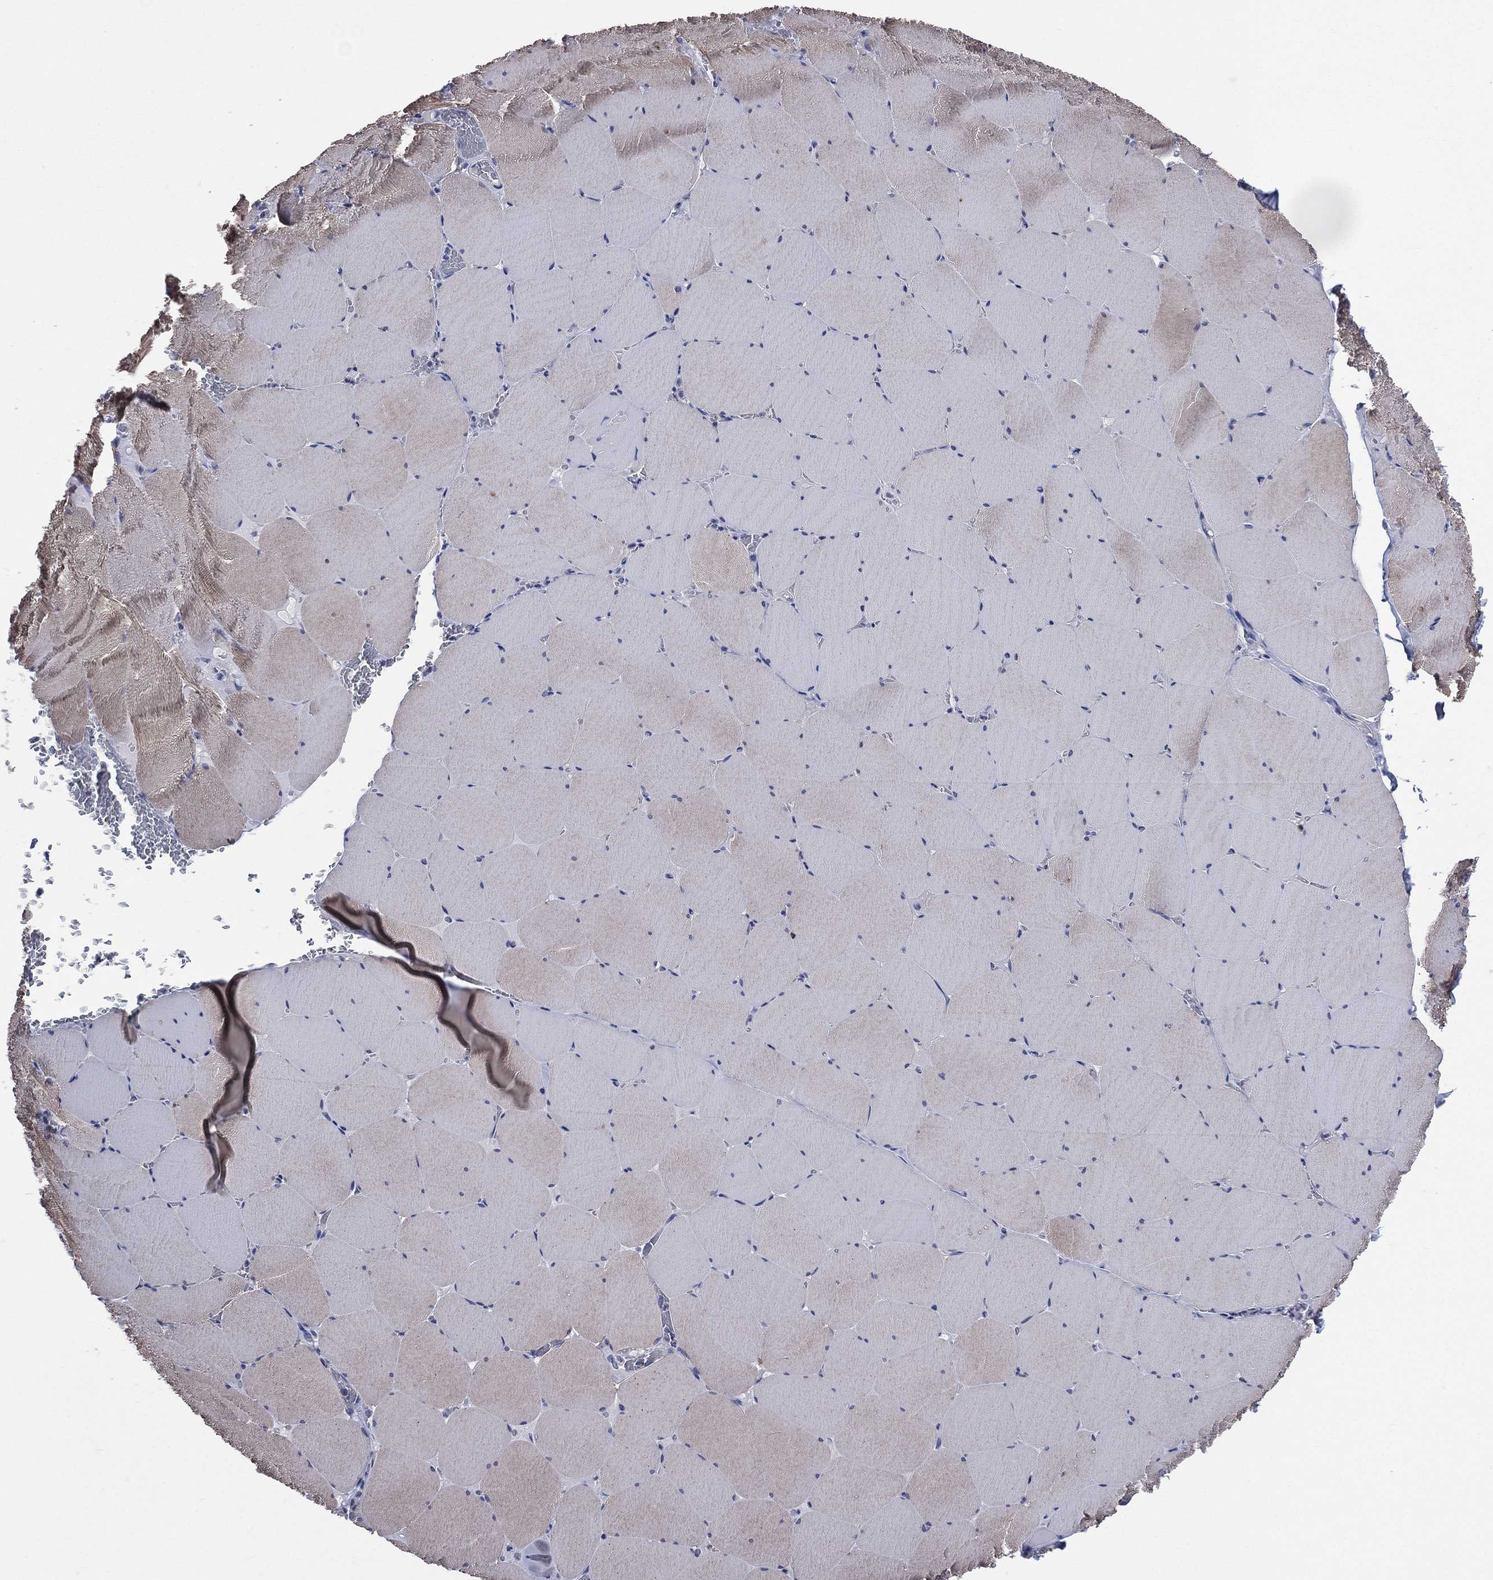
{"staining": {"intensity": "weak", "quantity": "25%-75%", "location": "cytoplasmic/membranous"}, "tissue": "skeletal muscle", "cell_type": "Myocytes", "image_type": "normal", "snomed": [{"axis": "morphology", "description": "Normal tissue, NOS"}, {"axis": "morphology", "description": "Malignant melanoma, Metastatic site"}, {"axis": "topography", "description": "Skeletal muscle"}], "caption": "Immunohistochemical staining of normal skeletal muscle demonstrates low levels of weak cytoplasmic/membranous positivity in approximately 25%-75% of myocytes. (DAB IHC with brightfield microscopy, high magnification).", "gene": "AKAP3", "patient": {"sex": "male", "age": 50}}